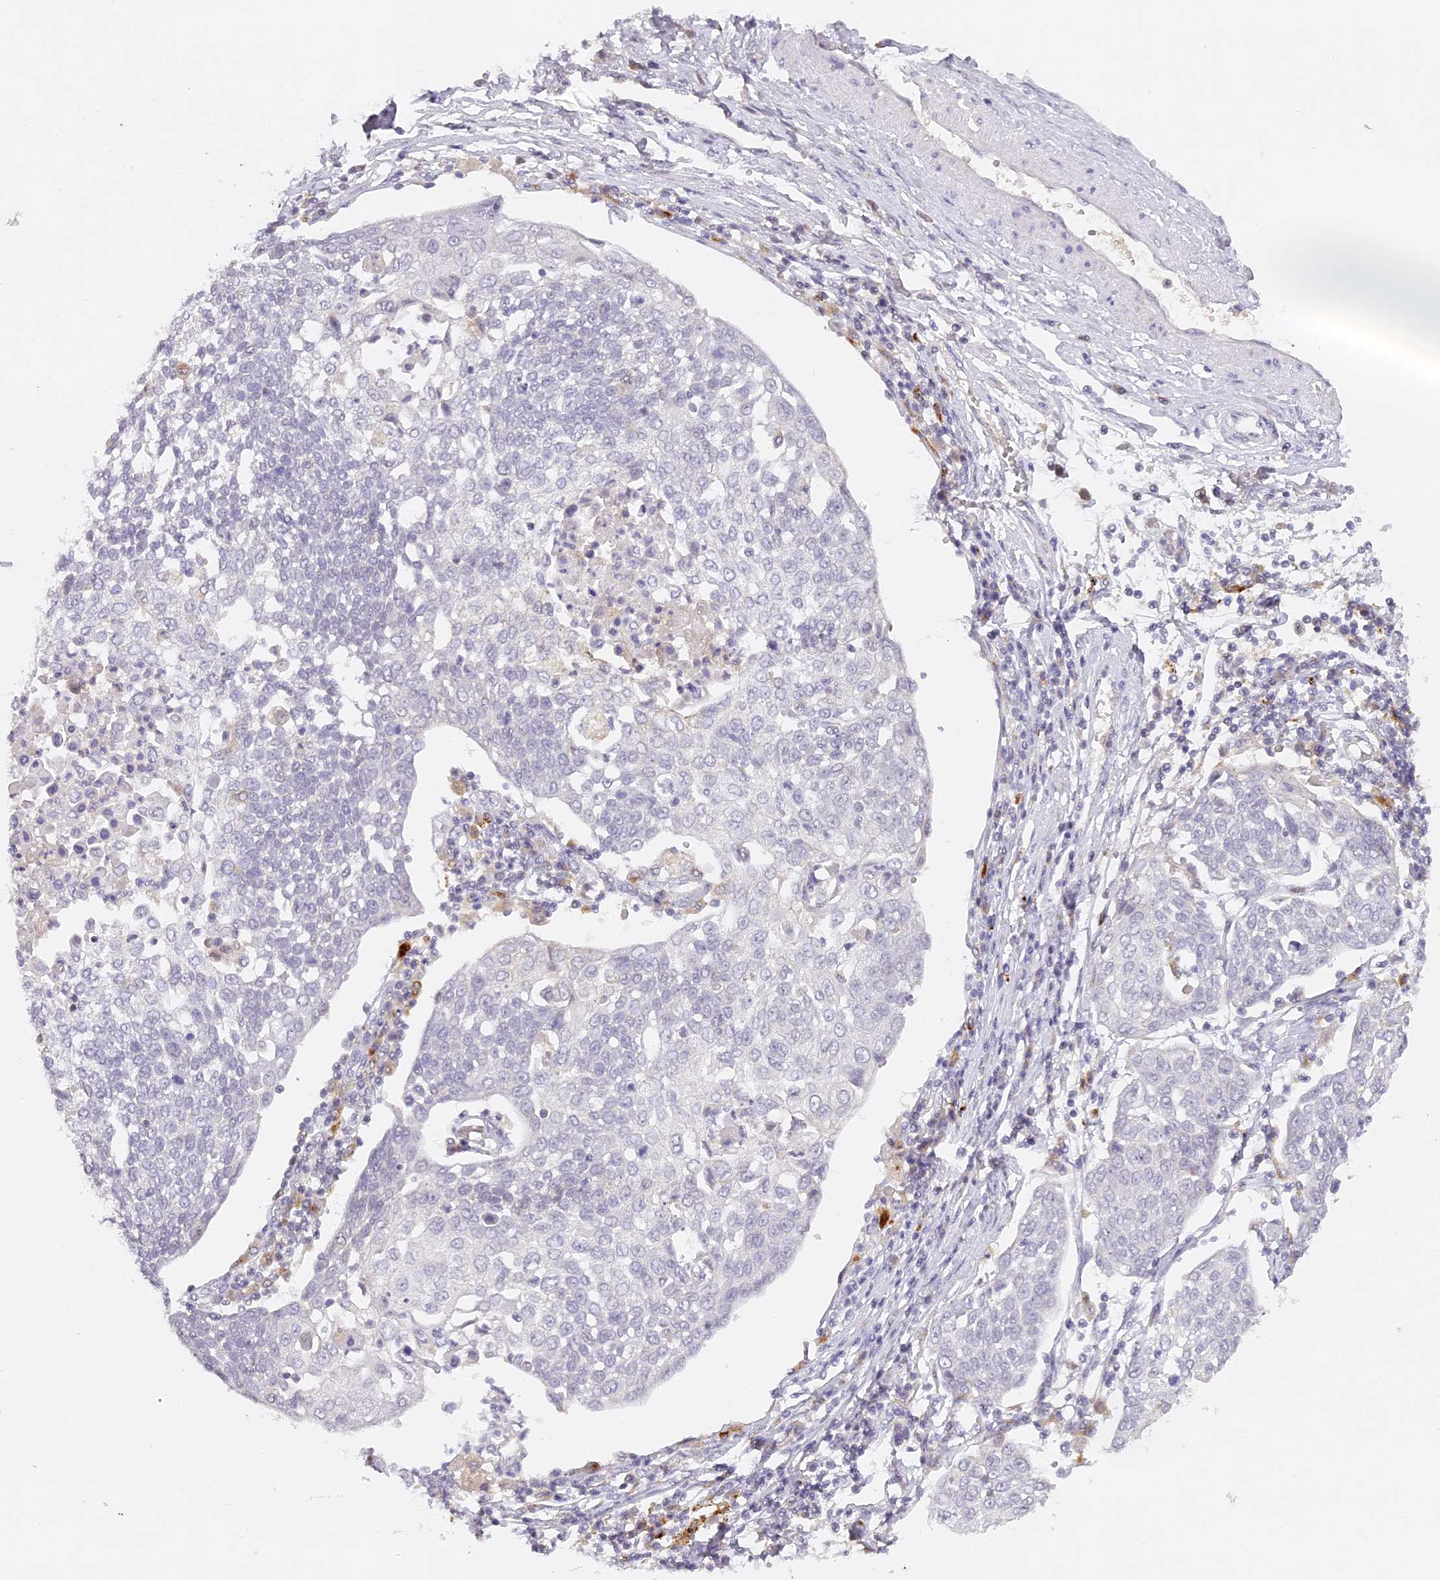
{"staining": {"intensity": "negative", "quantity": "none", "location": "none"}, "tissue": "cervical cancer", "cell_type": "Tumor cells", "image_type": "cancer", "snomed": [{"axis": "morphology", "description": "Squamous cell carcinoma, NOS"}, {"axis": "topography", "description": "Cervix"}], "caption": "The immunohistochemistry (IHC) histopathology image has no significant positivity in tumor cells of cervical cancer tissue.", "gene": "ELL3", "patient": {"sex": "female", "age": 34}}